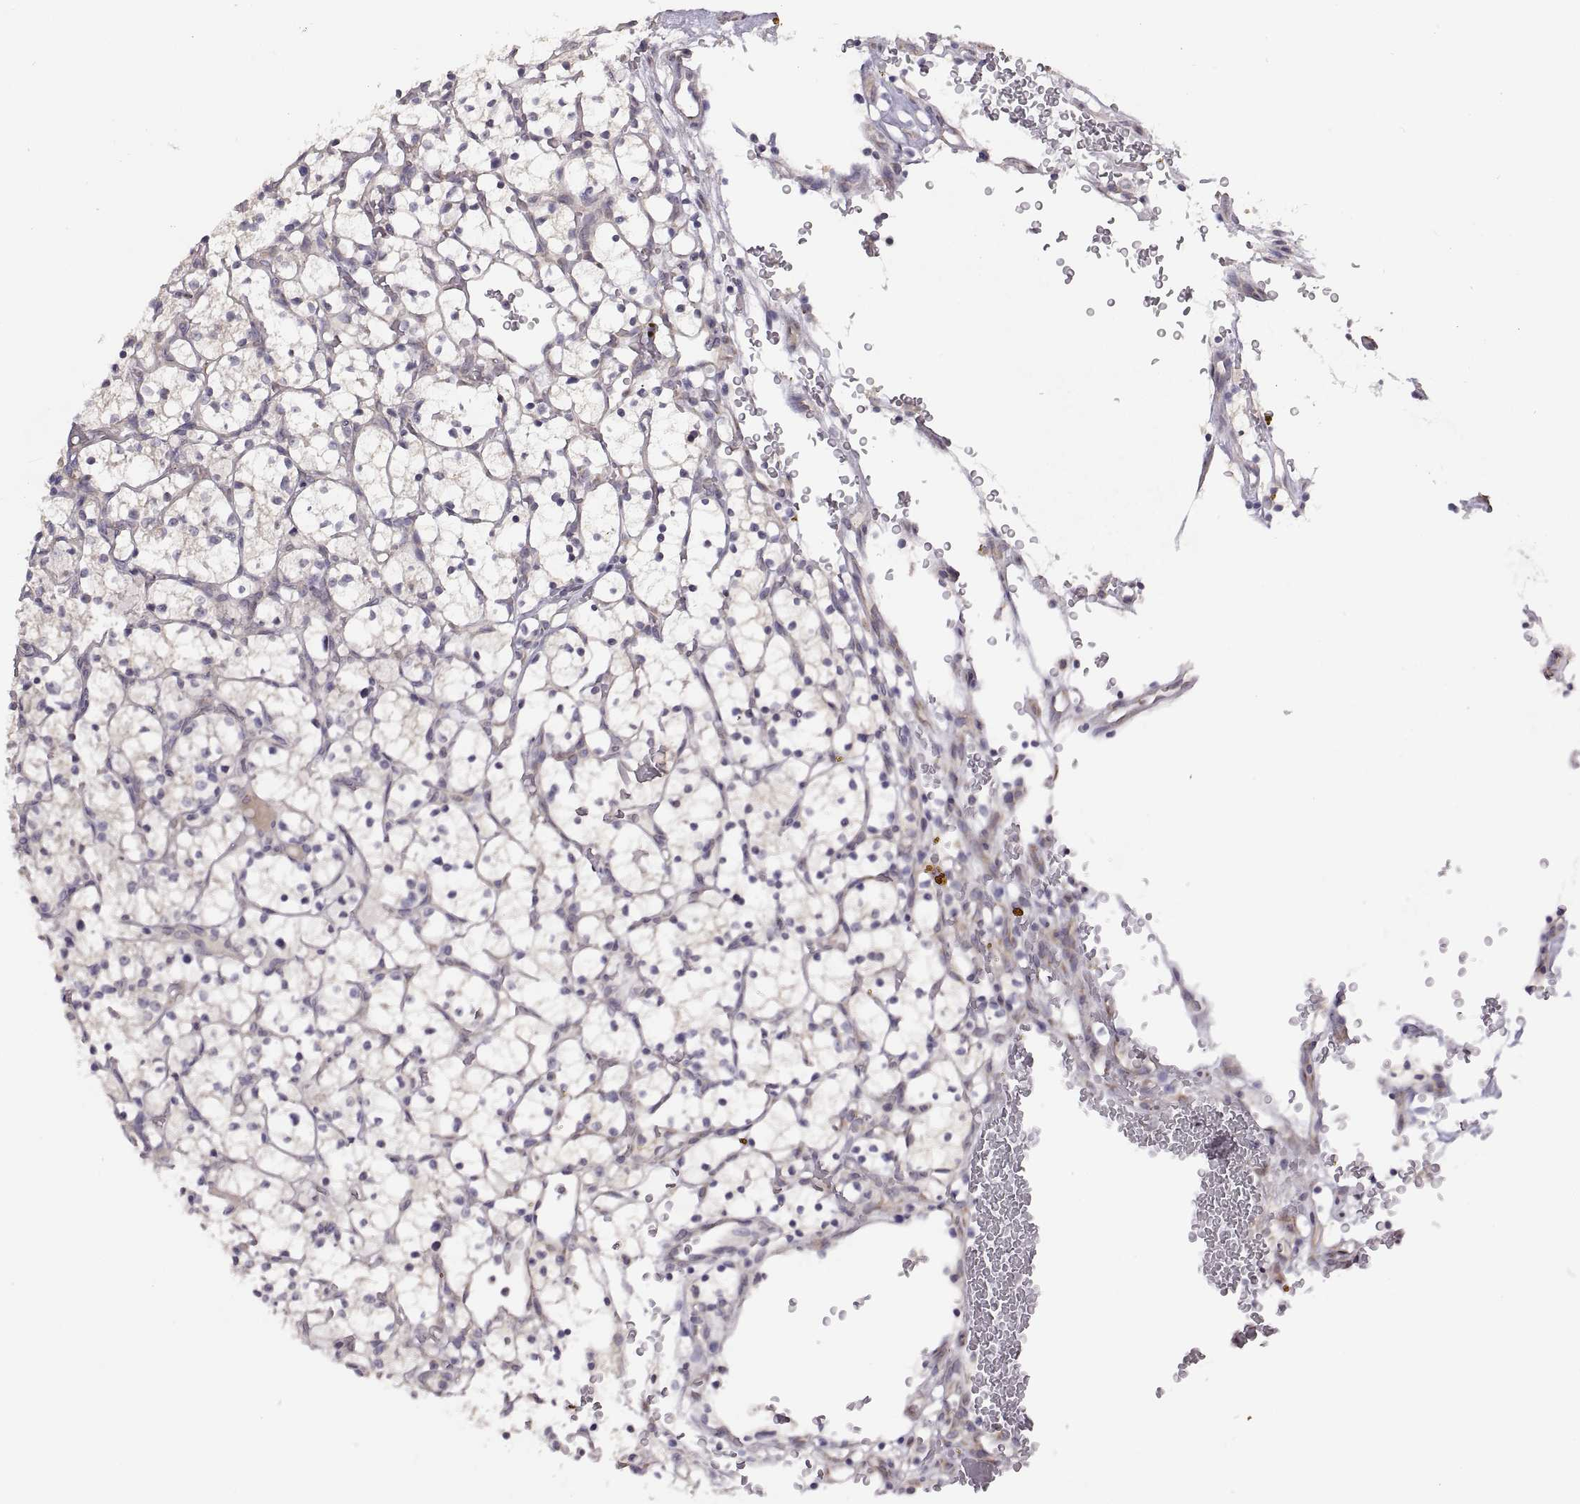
{"staining": {"intensity": "negative", "quantity": "none", "location": "none"}, "tissue": "renal cancer", "cell_type": "Tumor cells", "image_type": "cancer", "snomed": [{"axis": "morphology", "description": "Adenocarcinoma, NOS"}, {"axis": "topography", "description": "Kidney"}], "caption": "Renal adenocarcinoma stained for a protein using IHC displays no staining tumor cells.", "gene": "ACSBG2", "patient": {"sex": "female", "age": 64}}